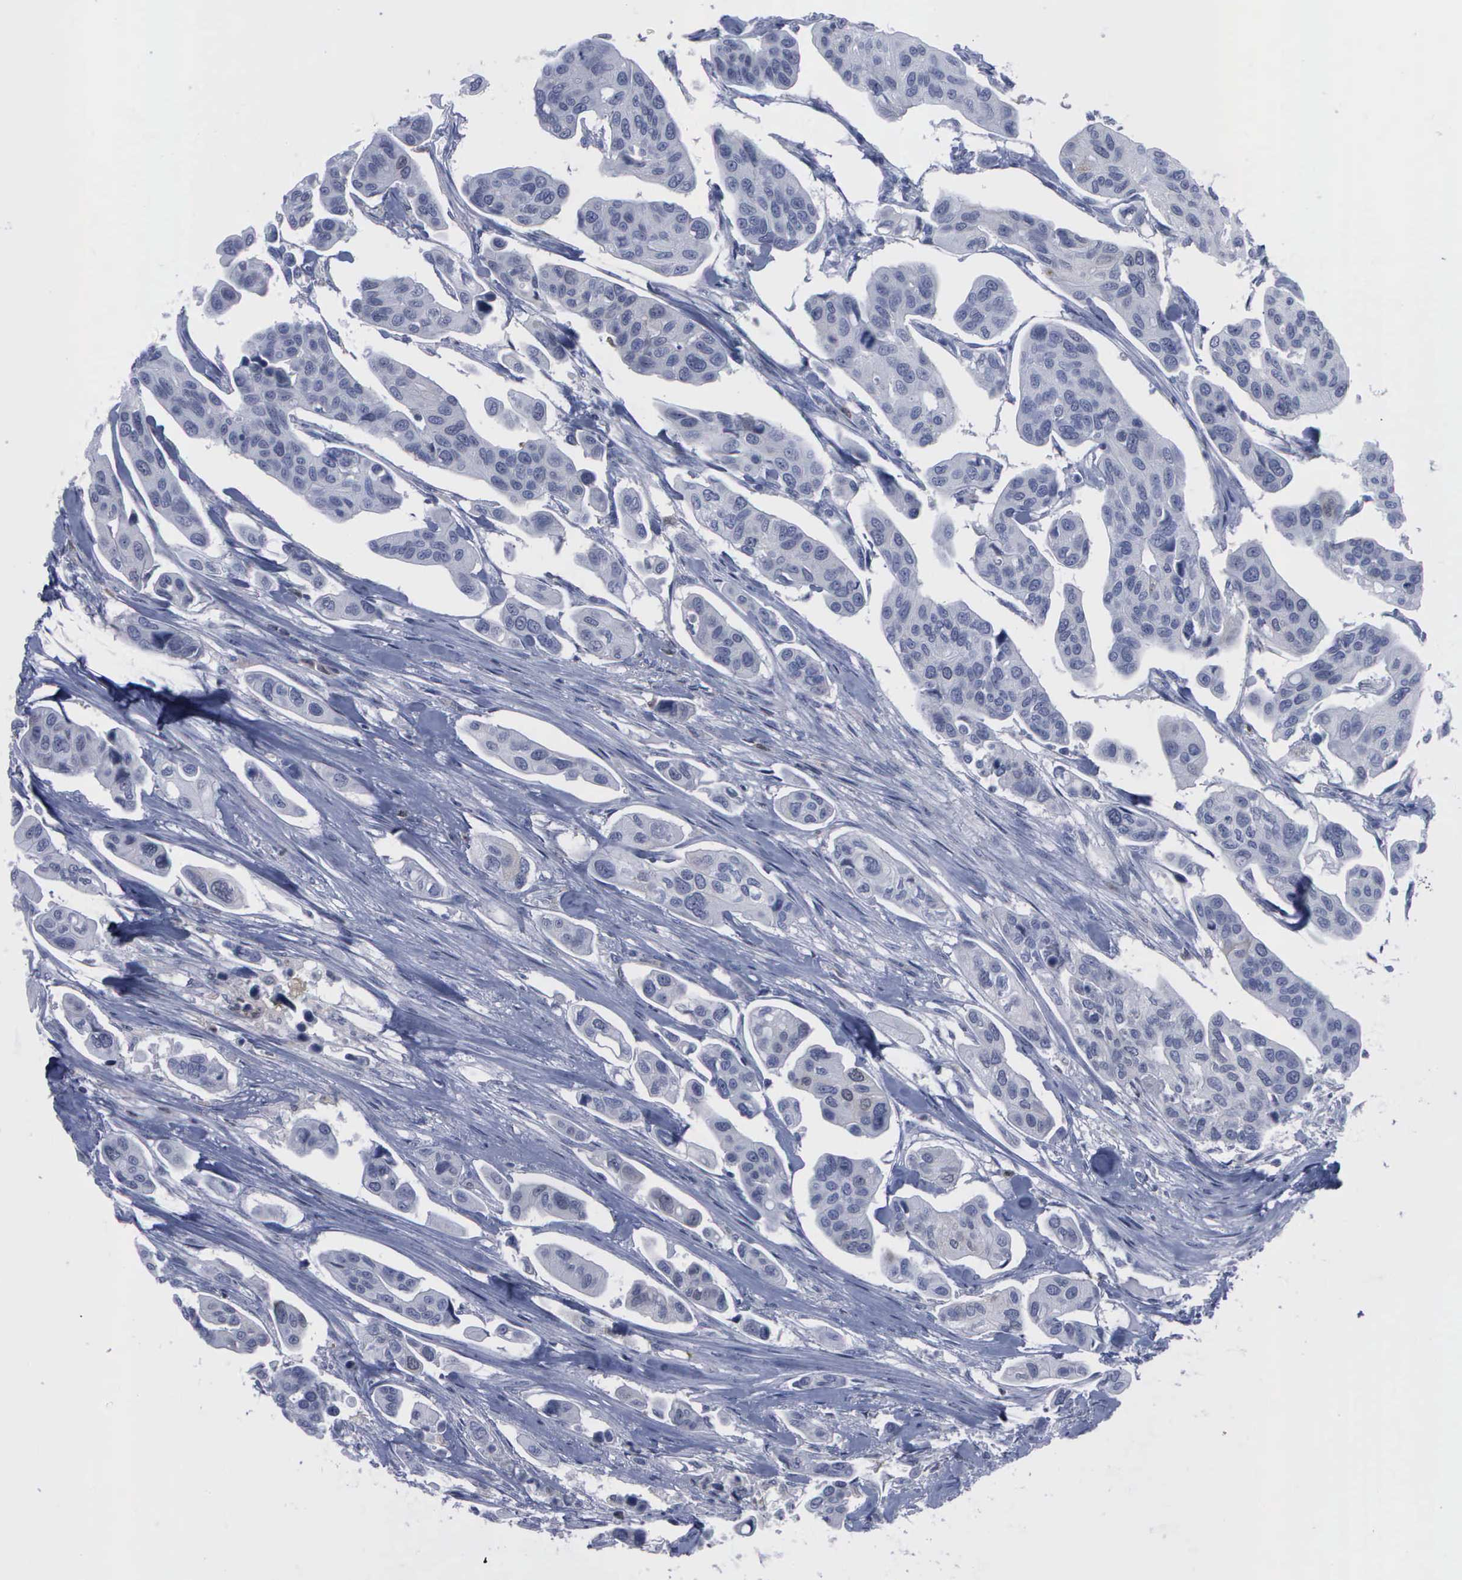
{"staining": {"intensity": "negative", "quantity": "none", "location": "none"}, "tissue": "urothelial cancer", "cell_type": "Tumor cells", "image_type": "cancer", "snomed": [{"axis": "morphology", "description": "Adenocarcinoma, NOS"}, {"axis": "topography", "description": "Urinary bladder"}], "caption": "Tumor cells show no significant positivity in adenocarcinoma. The staining is performed using DAB (3,3'-diaminobenzidine) brown chromogen with nuclei counter-stained in using hematoxylin.", "gene": "CSTA", "patient": {"sex": "male", "age": 61}}